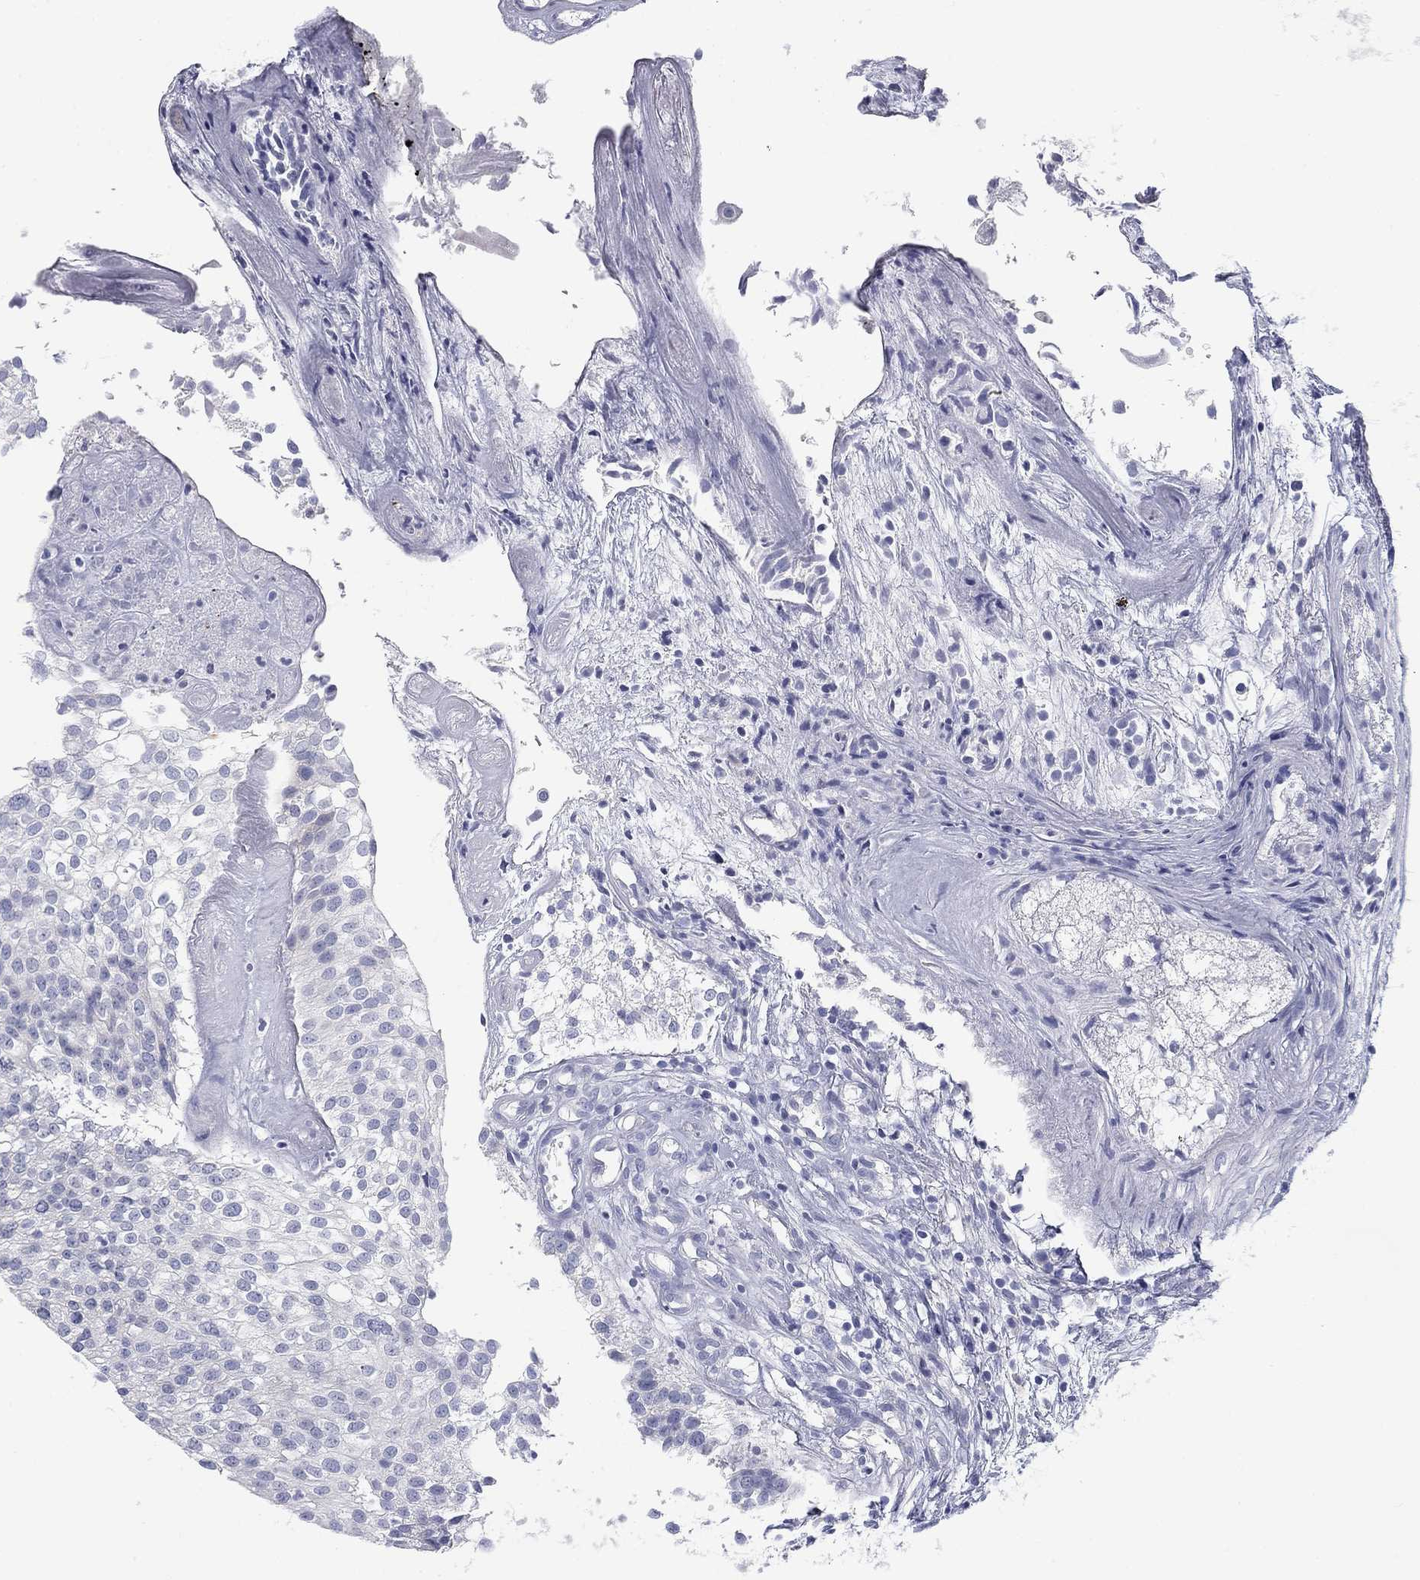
{"staining": {"intensity": "negative", "quantity": "none", "location": "none"}, "tissue": "urothelial cancer", "cell_type": "Tumor cells", "image_type": "cancer", "snomed": [{"axis": "morphology", "description": "Urothelial carcinoma, High grade"}, {"axis": "topography", "description": "Urinary bladder"}], "caption": "Protein analysis of urothelial carcinoma (high-grade) shows no significant positivity in tumor cells.", "gene": "CALB1", "patient": {"sex": "female", "age": 79}}